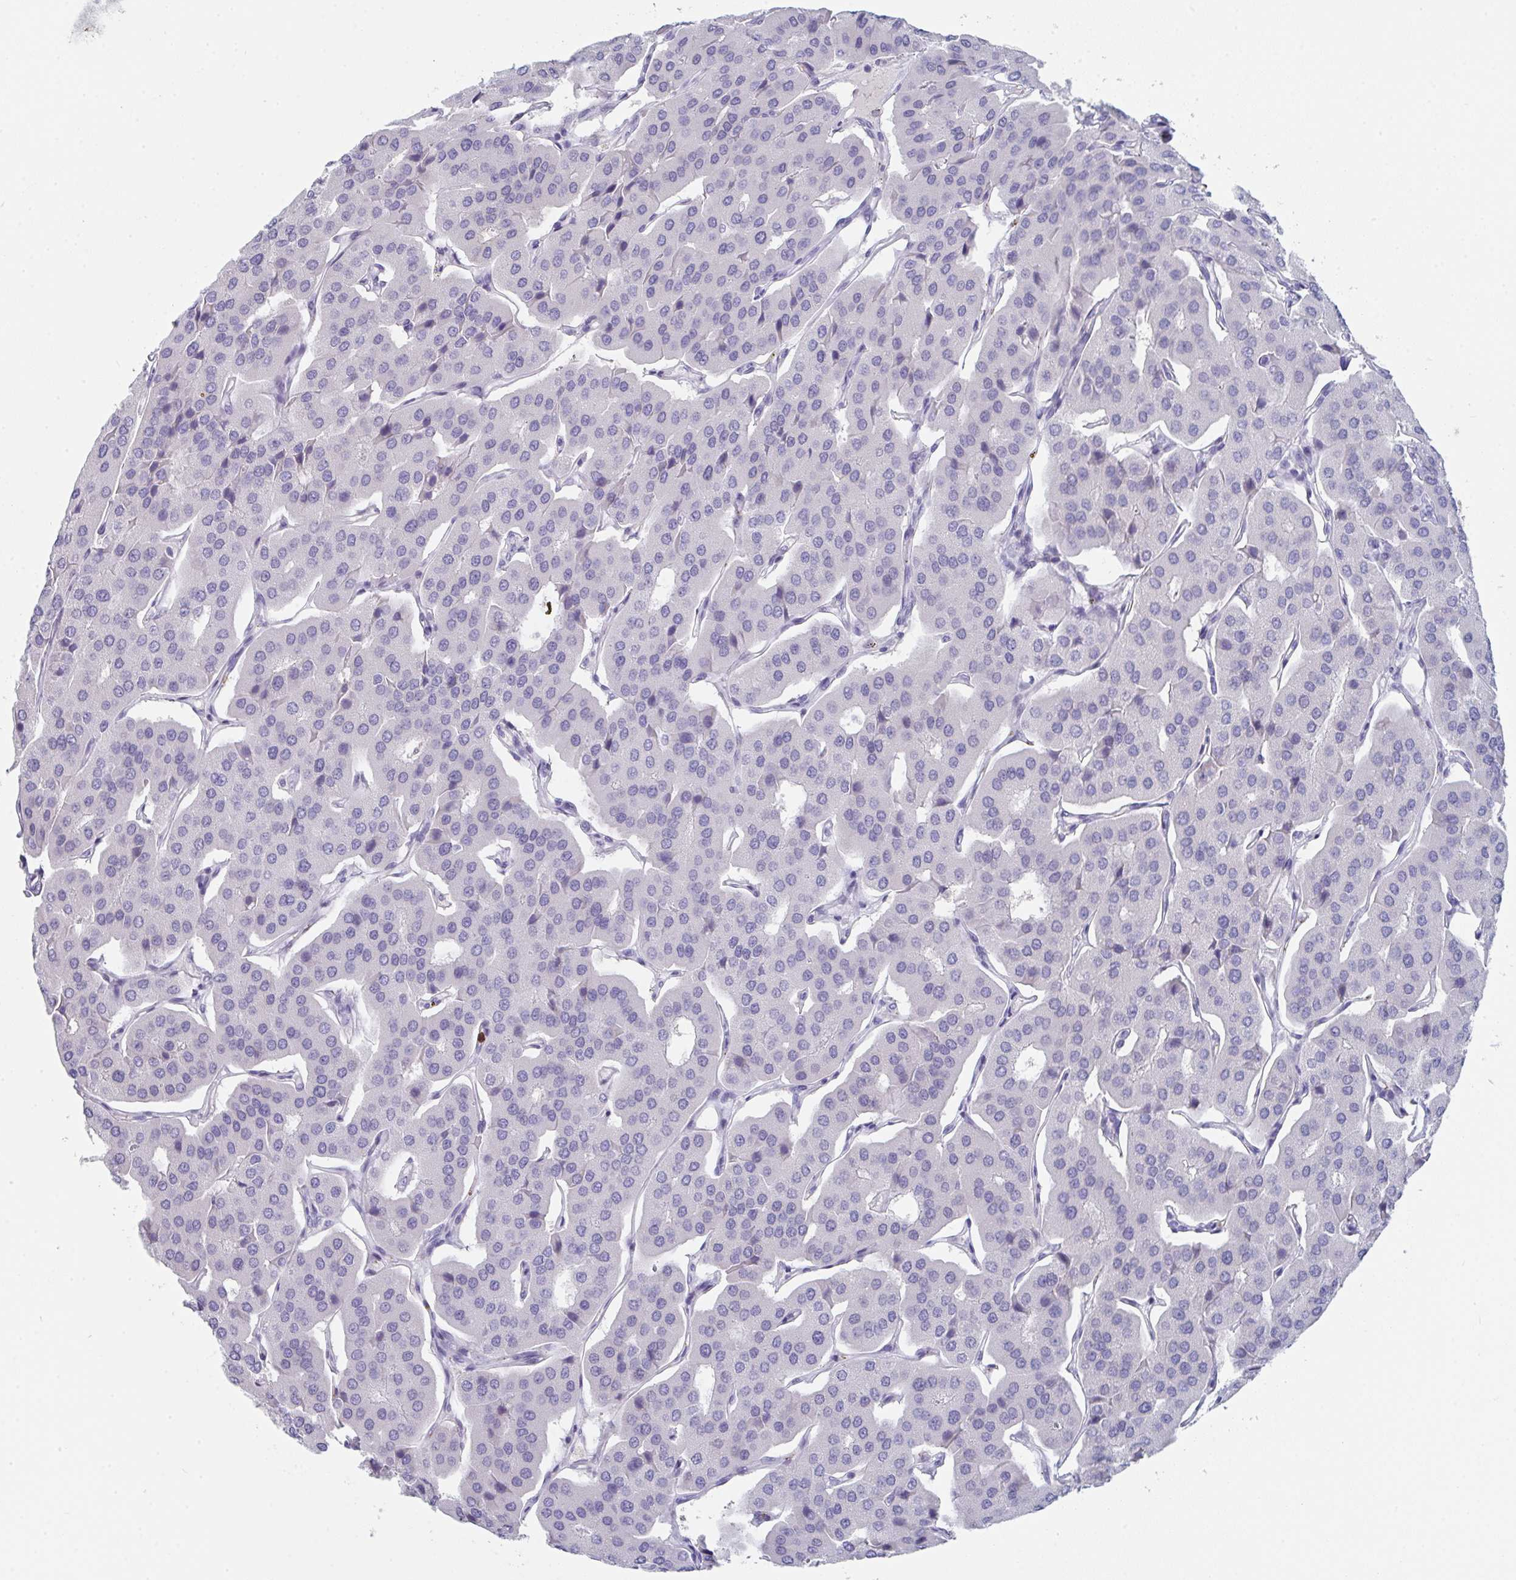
{"staining": {"intensity": "negative", "quantity": "none", "location": "none"}, "tissue": "parathyroid gland", "cell_type": "Glandular cells", "image_type": "normal", "snomed": [{"axis": "morphology", "description": "Normal tissue, NOS"}, {"axis": "morphology", "description": "Adenoma, NOS"}, {"axis": "topography", "description": "Parathyroid gland"}], "caption": "The image reveals no staining of glandular cells in unremarkable parathyroid gland.", "gene": "RUBCN", "patient": {"sex": "female", "age": 86}}